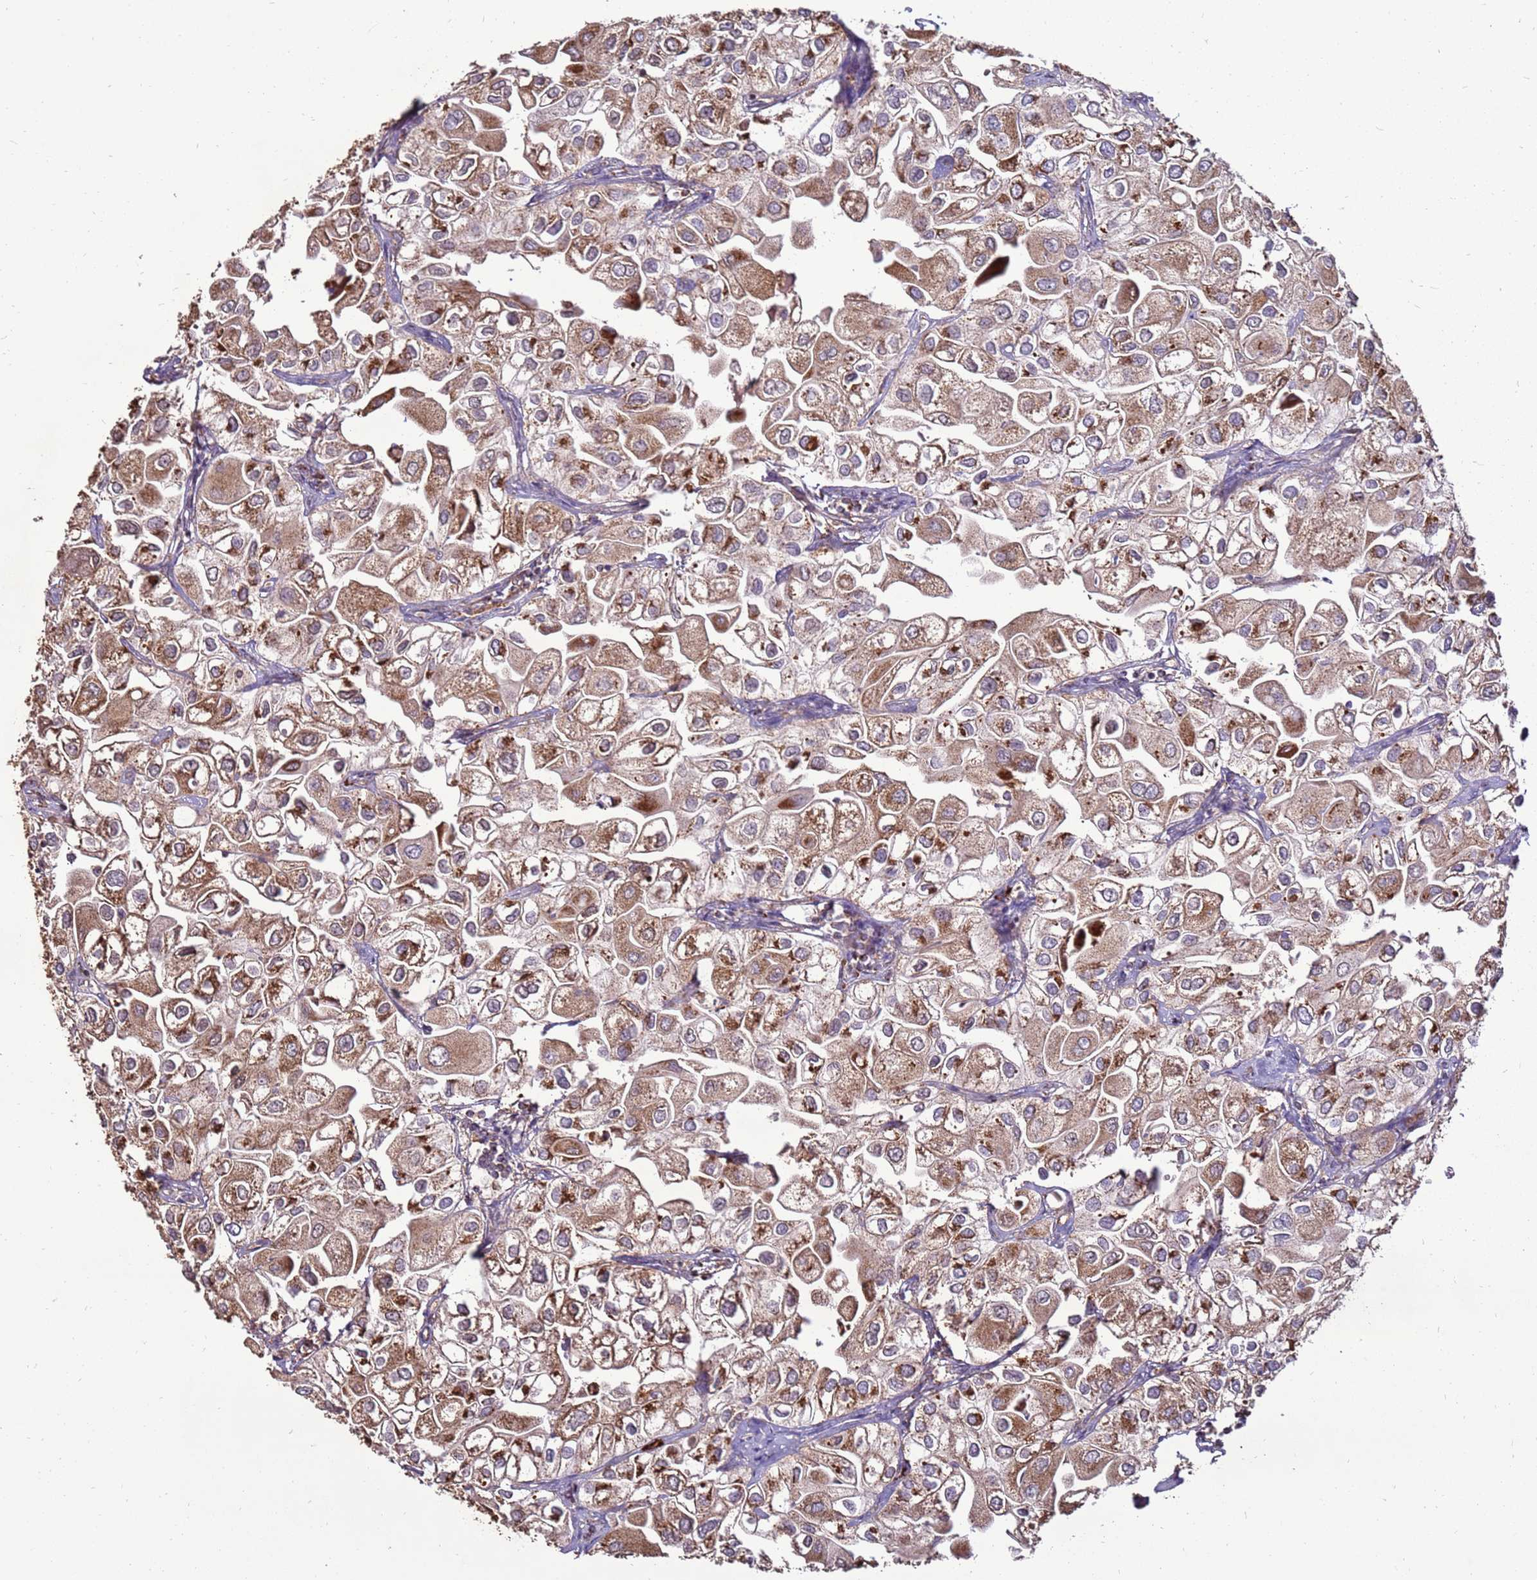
{"staining": {"intensity": "moderate", "quantity": ">75%", "location": "cytoplasmic/membranous"}, "tissue": "urothelial cancer", "cell_type": "Tumor cells", "image_type": "cancer", "snomed": [{"axis": "morphology", "description": "Urothelial carcinoma, High grade"}, {"axis": "topography", "description": "Urinary bladder"}], "caption": "There is medium levels of moderate cytoplasmic/membranous staining in tumor cells of urothelial cancer, as demonstrated by immunohistochemical staining (brown color).", "gene": "DDX59", "patient": {"sex": "male", "age": 64}}